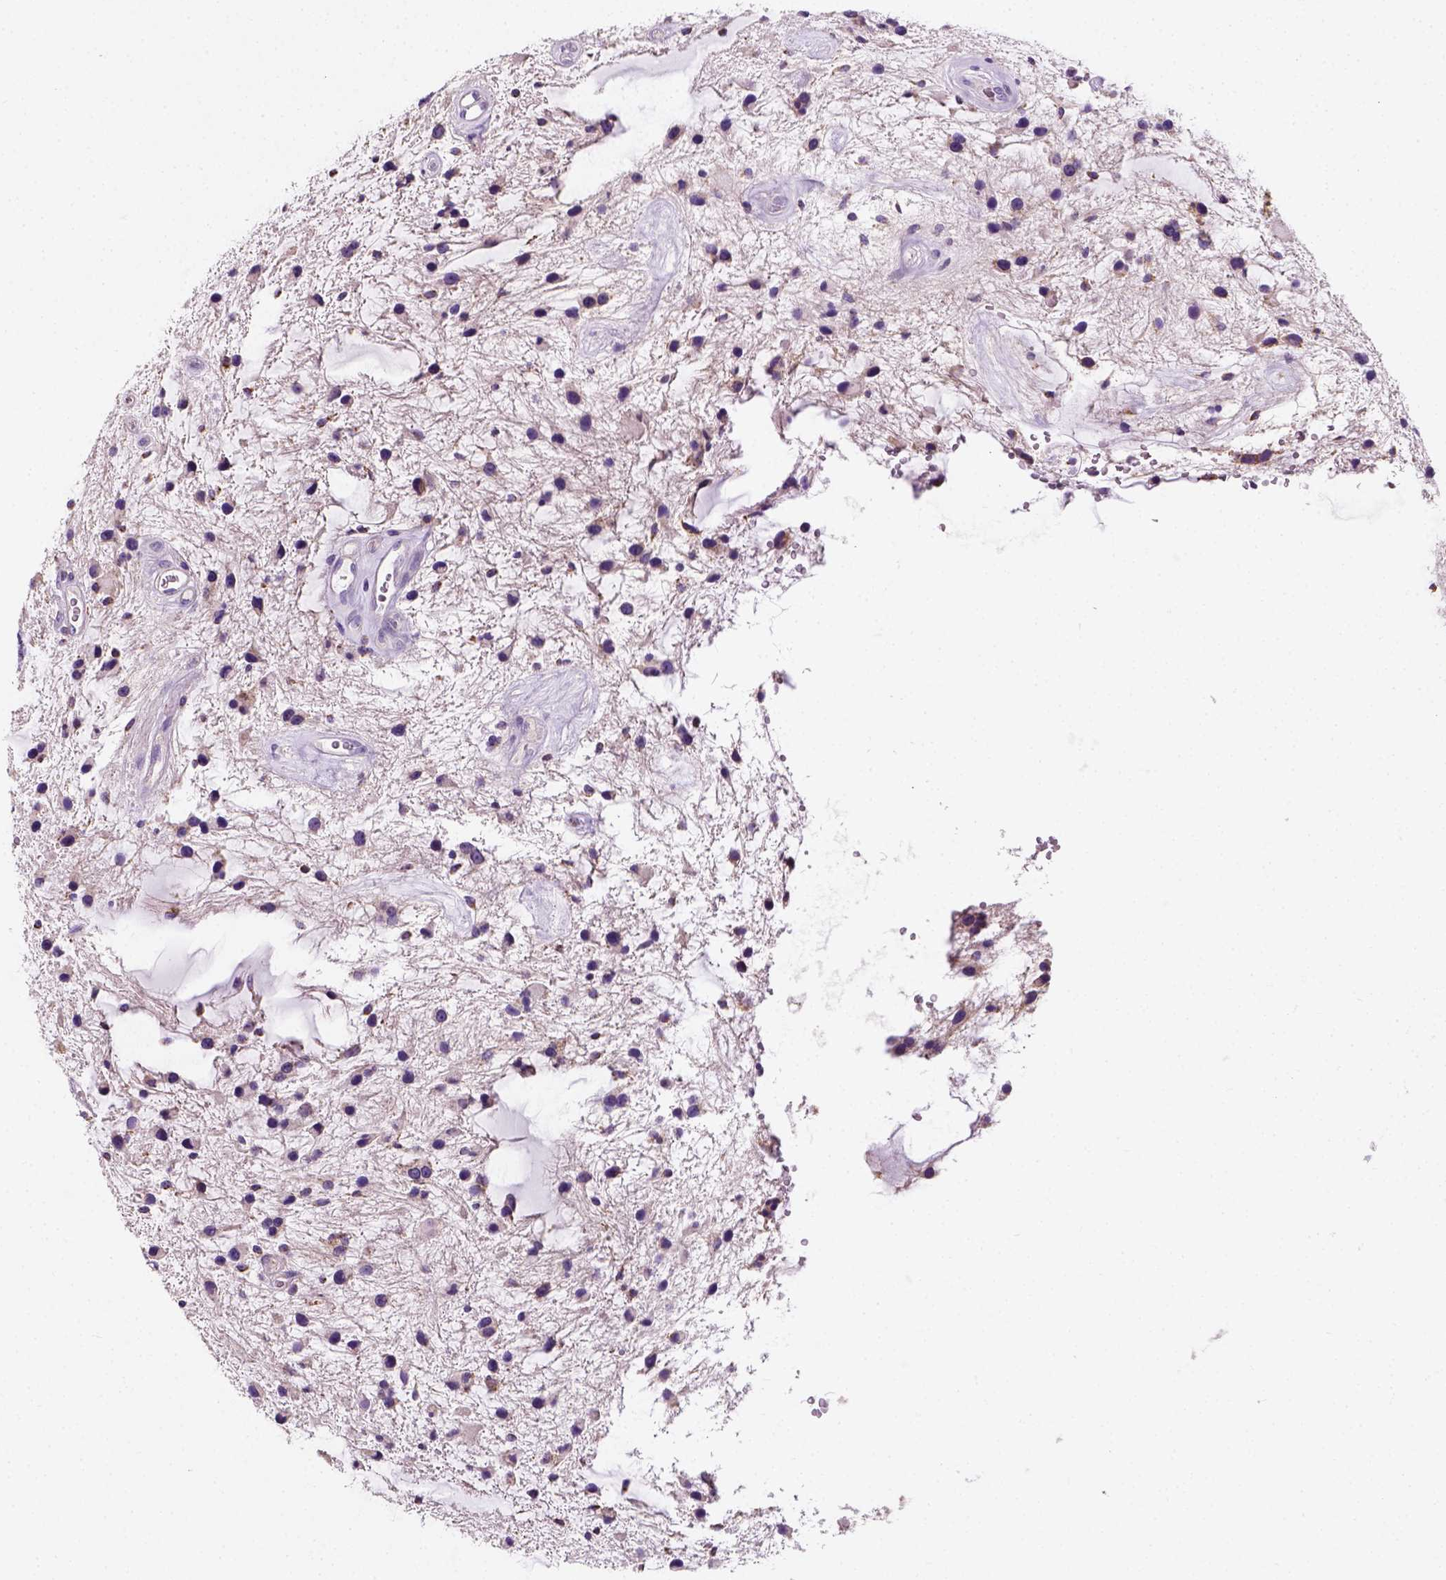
{"staining": {"intensity": "negative", "quantity": "none", "location": "none"}, "tissue": "glioma", "cell_type": "Tumor cells", "image_type": "cancer", "snomed": [{"axis": "morphology", "description": "Glioma, malignant, Low grade"}, {"axis": "topography", "description": "Cerebellum"}], "caption": "The photomicrograph demonstrates no staining of tumor cells in malignant glioma (low-grade).", "gene": "CHODL", "patient": {"sex": "female", "age": 14}}